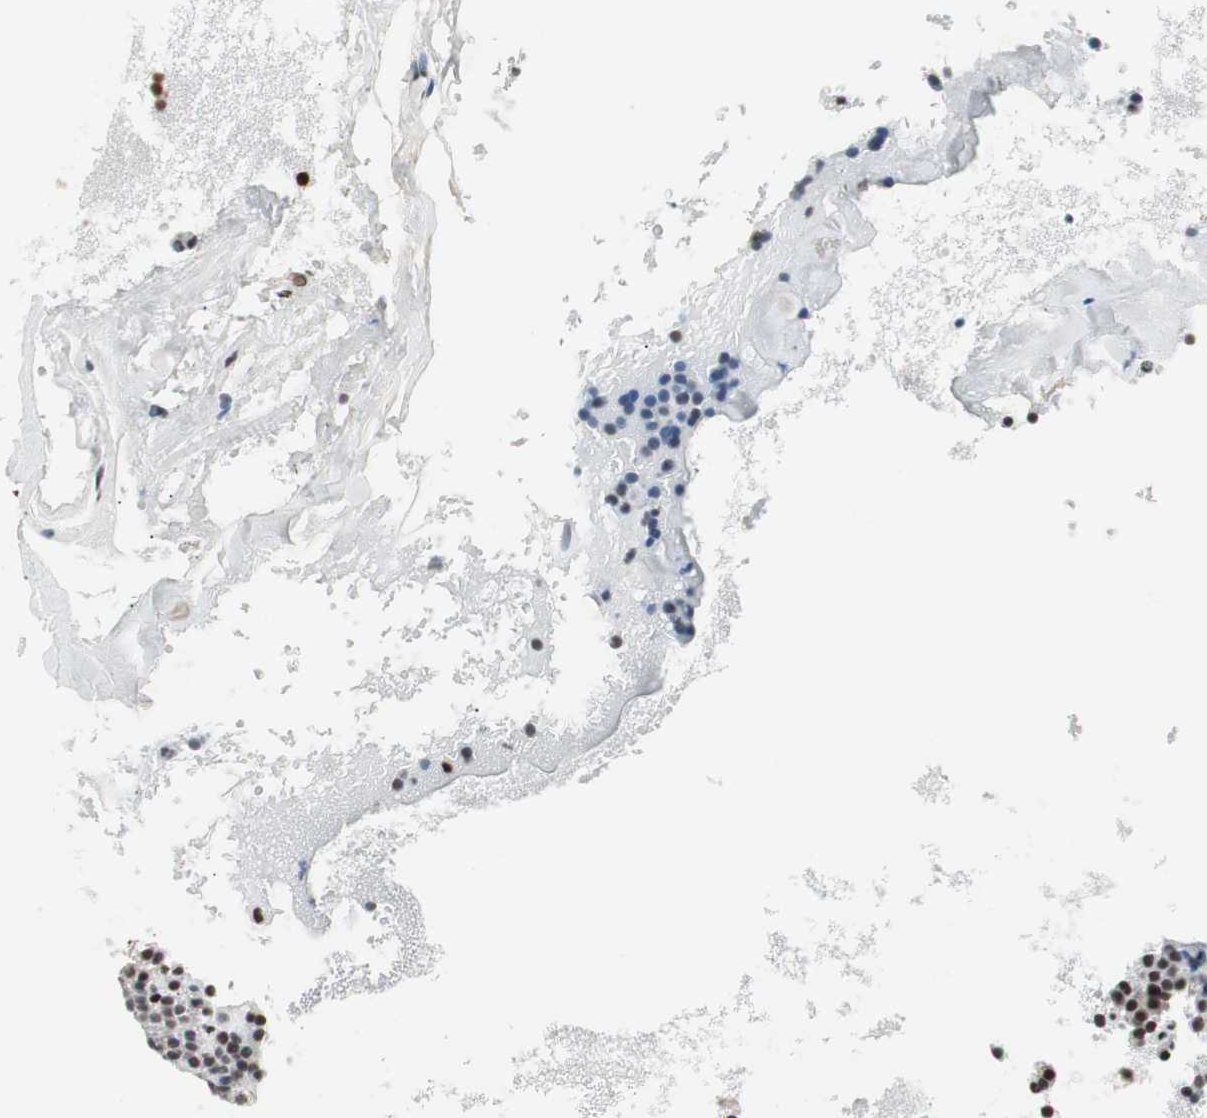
{"staining": {"intensity": "strong", "quantity": "25%-75%", "location": "nuclear"}, "tissue": "parathyroid gland", "cell_type": "Glandular cells", "image_type": "normal", "snomed": [{"axis": "morphology", "description": "Normal tissue, NOS"}, {"axis": "topography", "description": "Parathyroid gland"}], "caption": "A high amount of strong nuclear expression is seen in approximately 25%-75% of glandular cells in unremarkable parathyroid gland.", "gene": "MTA2", "patient": {"sex": "male", "age": 66}}